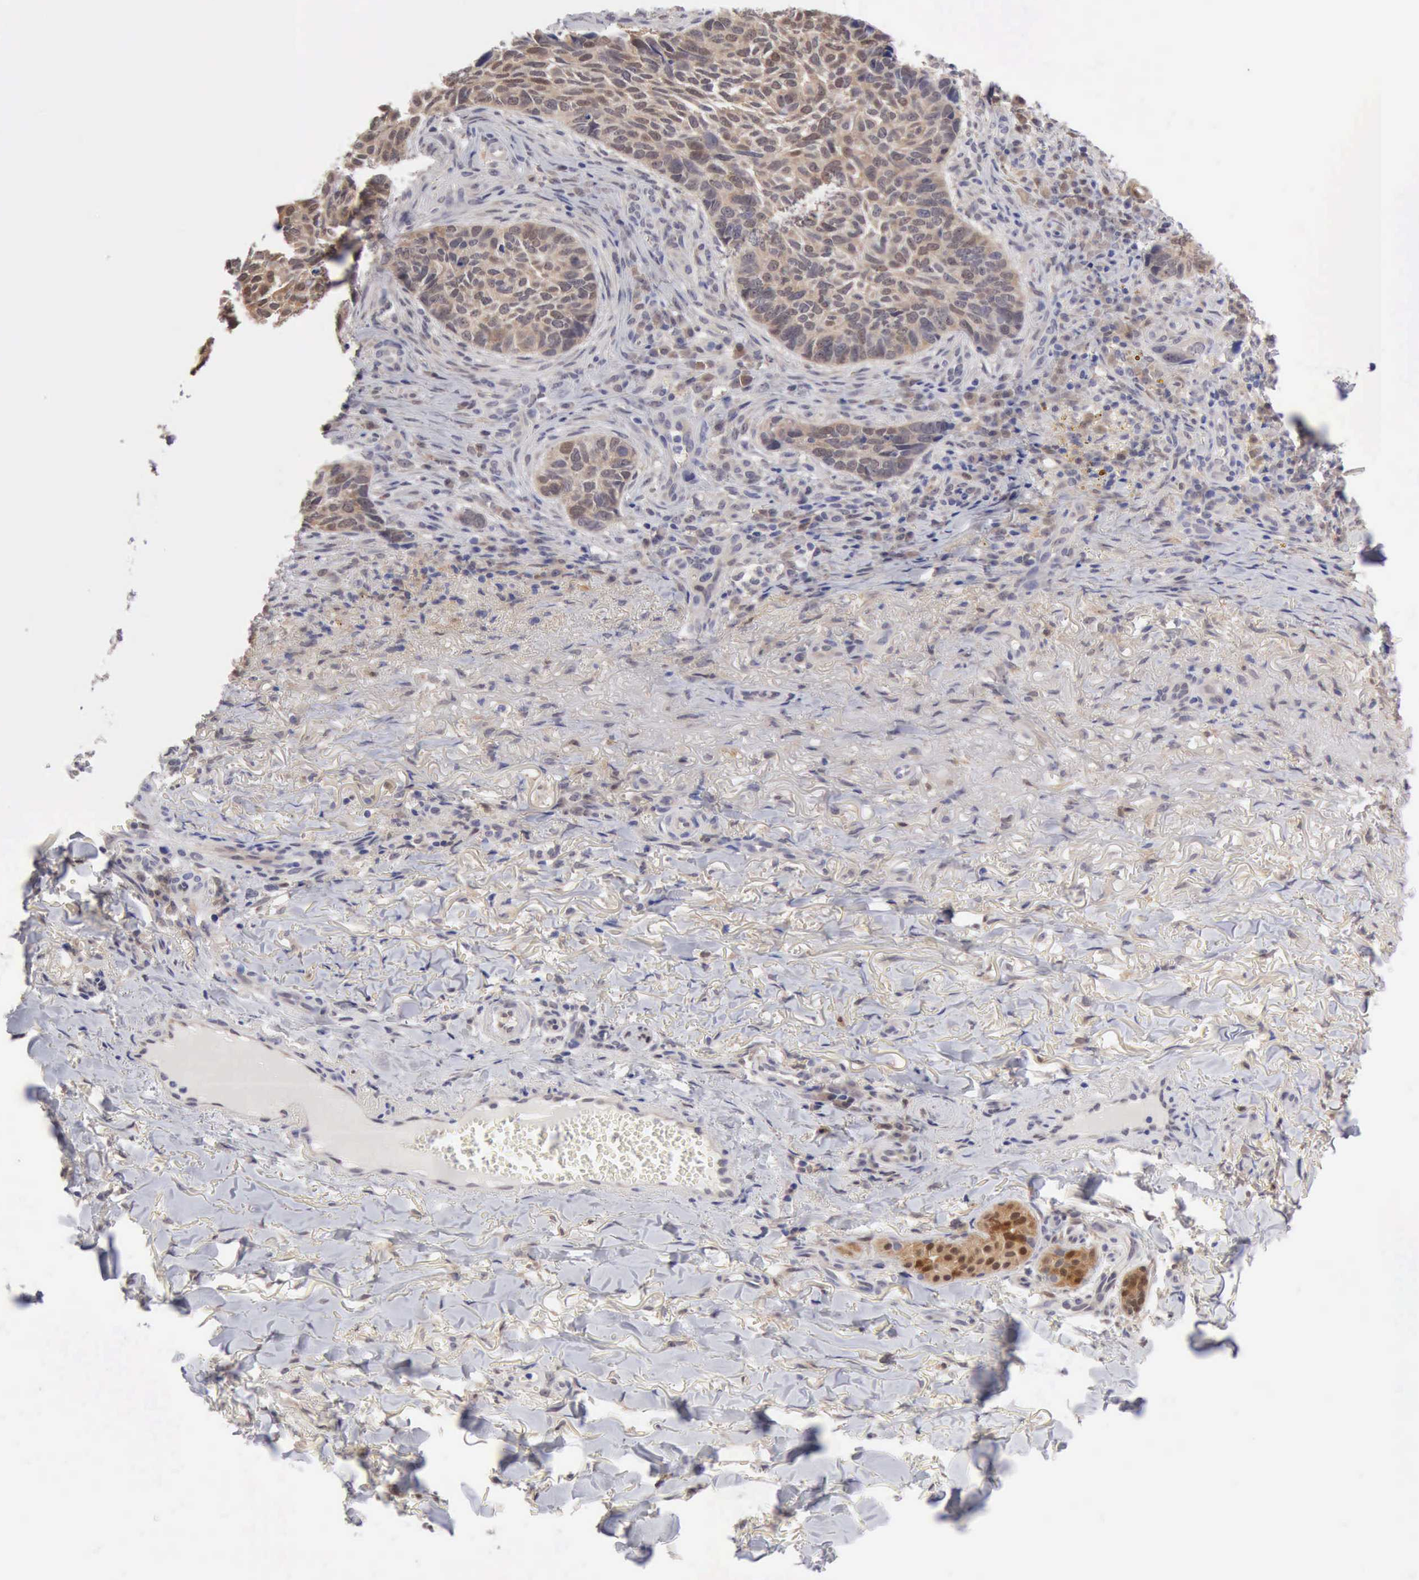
{"staining": {"intensity": "weak", "quantity": ">75%", "location": "cytoplasmic/membranous"}, "tissue": "skin cancer", "cell_type": "Tumor cells", "image_type": "cancer", "snomed": [{"axis": "morphology", "description": "Basal cell carcinoma"}, {"axis": "topography", "description": "Skin"}], "caption": "Basal cell carcinoma (skin) stained with immunohistochemistry demonstrates weak cytoplasmic/membranous expression in approximately >75% of tumor cells.", "gene": "PTGR2", "patient": {"sex": "male", "age": 81}}